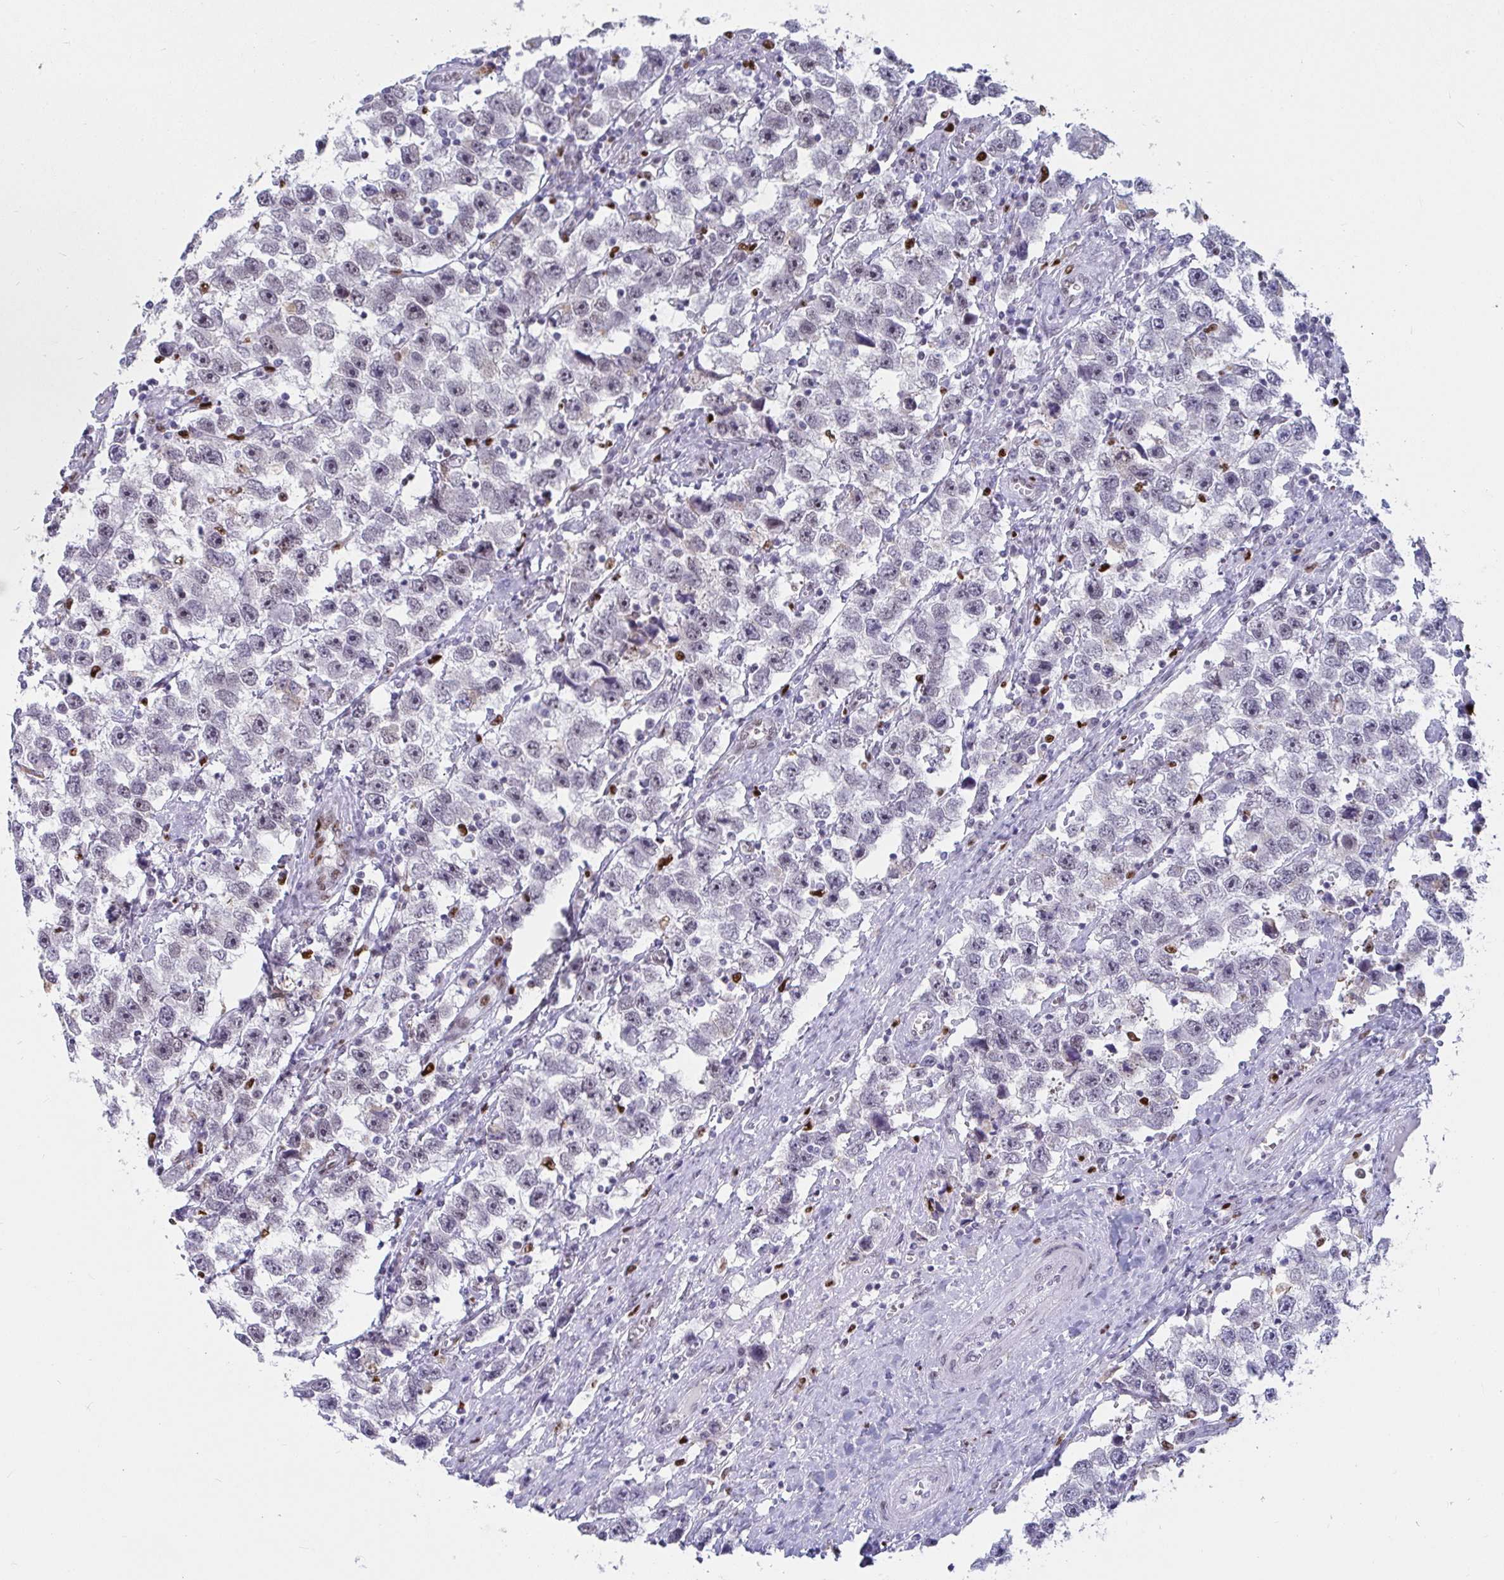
{"staining": {"intensity": "negative", "quantity": "none", "location": "none"}, "tissue": "testis cancer", "cell_type": "Tumor cells", "image_type": "cancer", "snomed": [{"axis": "morphology", "description": "Seminoma, NOS"}, {"axis": "topography", "description": "Testis"}], "caption": "IHC histopathology image of human testis cancer stained for a protein (brown), which exhibits no positivity in tumor cells. (Brightfield microscopy of DAB IHC at high magnification).", "gene": "ZNF586", "patient": {"sex": "male", "age": 33}}